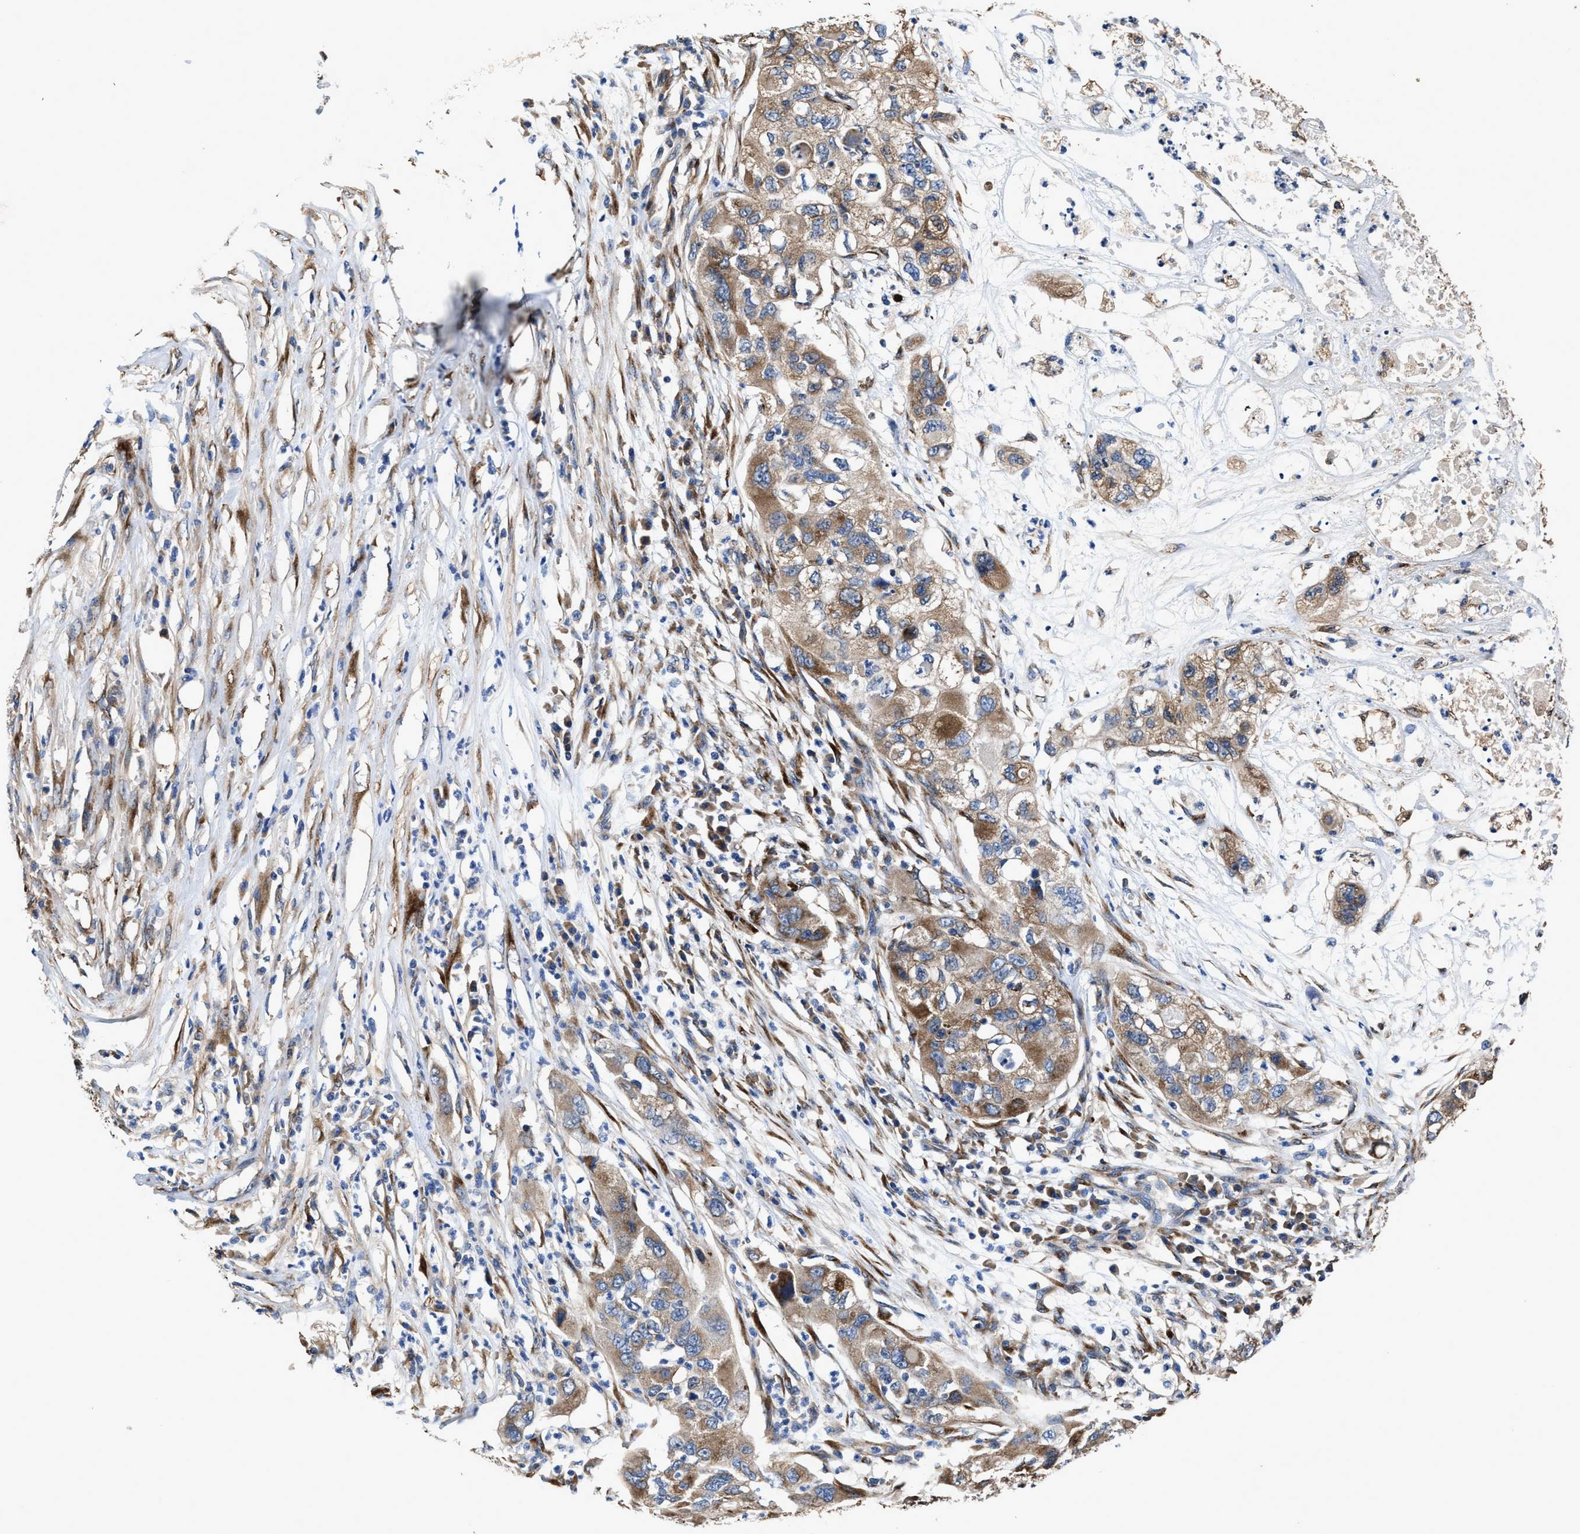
{"staining": {"intensity": "moderate", "quantity": ">75%", "location": "cytoplasmic/membranous"}, "tissue": "pancreatic cancer", "cell_type": "Tumor cells", "image_type": "cancer", "snomed": [{"axis": "morphology", "description": "Adenocarcinoma, NOS"}, {"axis": "topography", "description": "Pancreas"}], "caption": "Moderate cytoplasmic/membranous positivity for a protein is appreciated in approximately >75% of tumor cells of pancreatic cancer (adenocarcinoma) using immunohistochemistry.", "gene": "IDNK", "patient": {"sex": "female", "age": 78}}